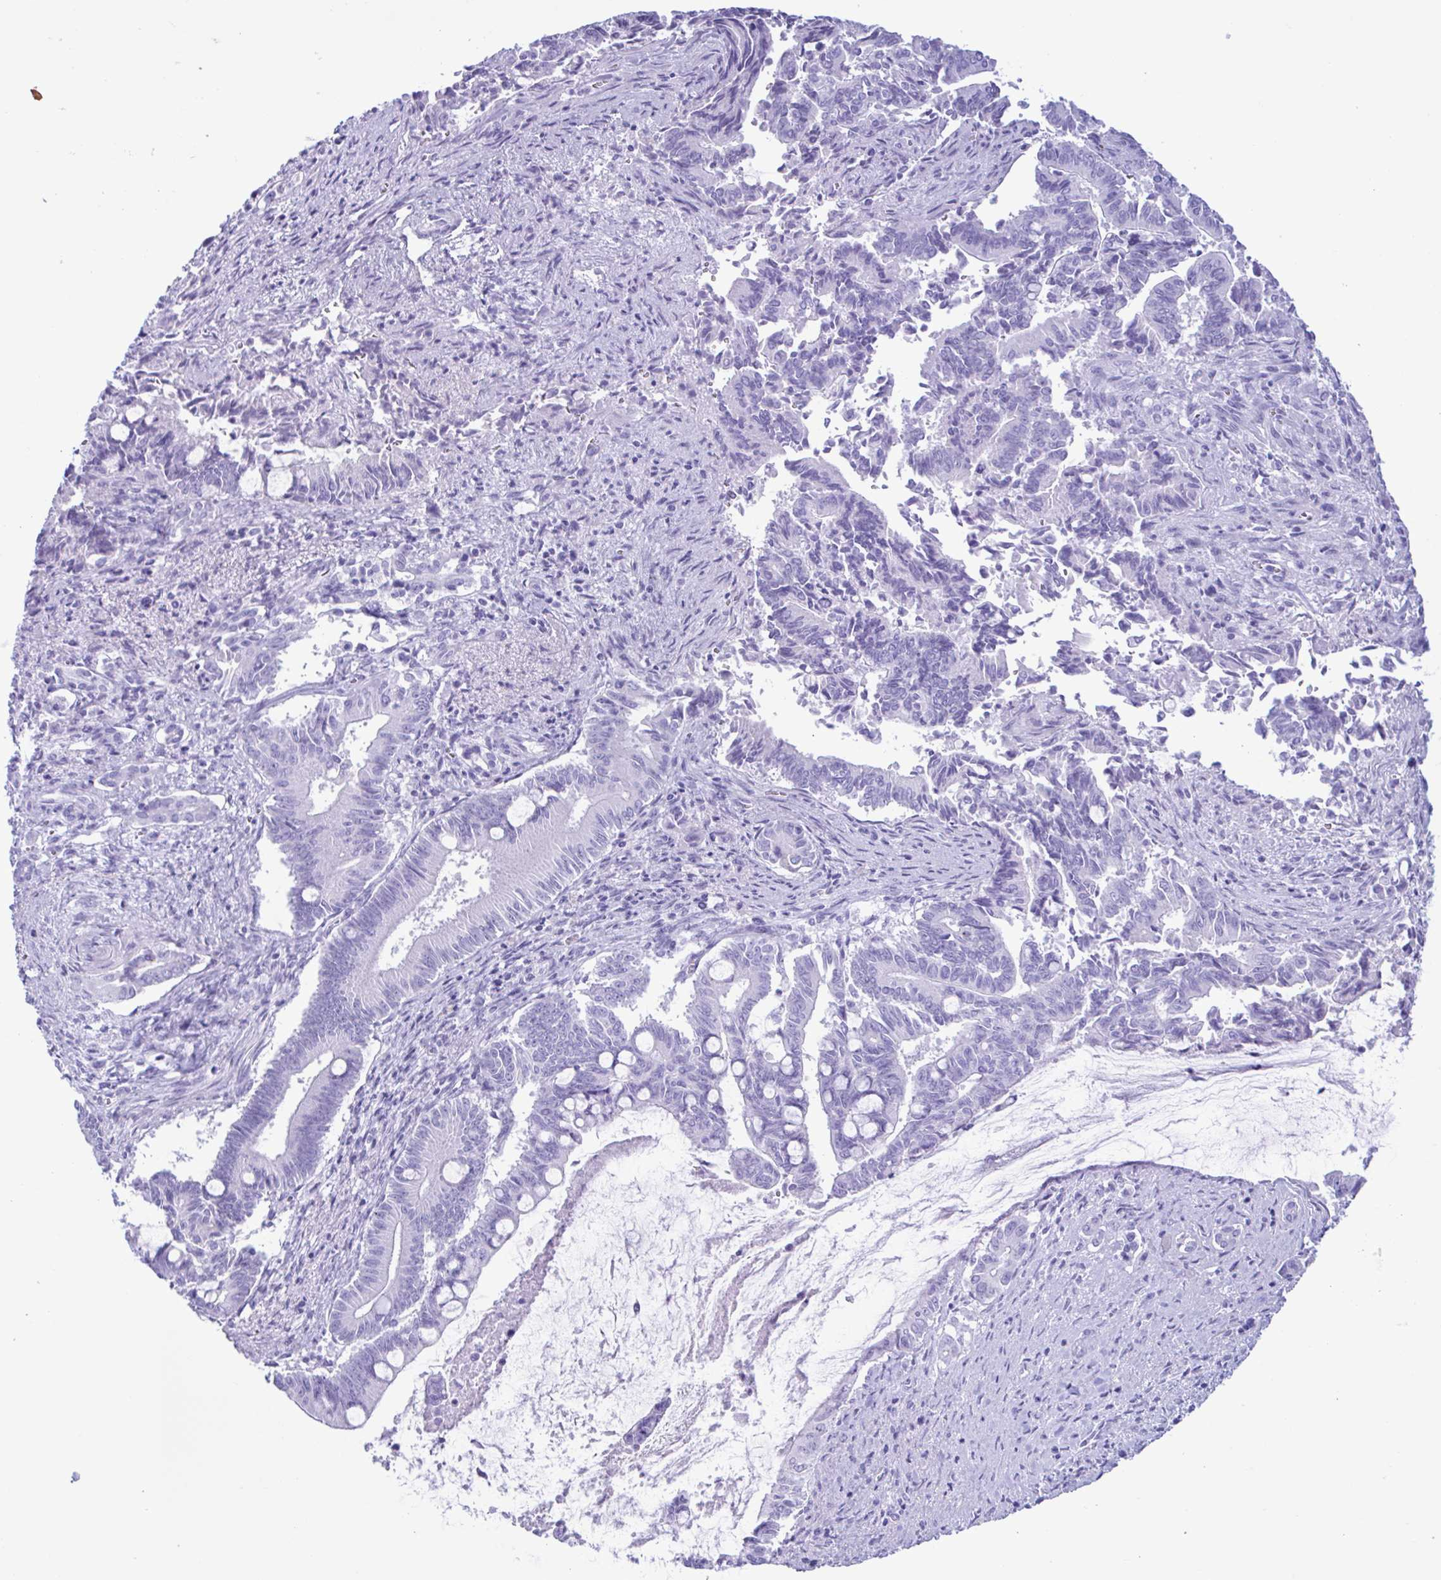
{"staining": {"intensity": "negative", "quantity": "none", "location": "none"}, "tissue": "pancreatic cancer", "cell_type": "Tumor cells", "image_type": "cancer", "snomed": [{"axis": "morphology", "description": "Adenocarcinoma, NOS"}, {"axis": "topography", "description": "Pancreas"}], "caption": "Immunohistochemical staining of pancreatic cancer (adenocarcinoma) shows no significant expression in tumor cells.", "gene": "MRGPRG", "patient": {"sex": "male", "age": 68}}